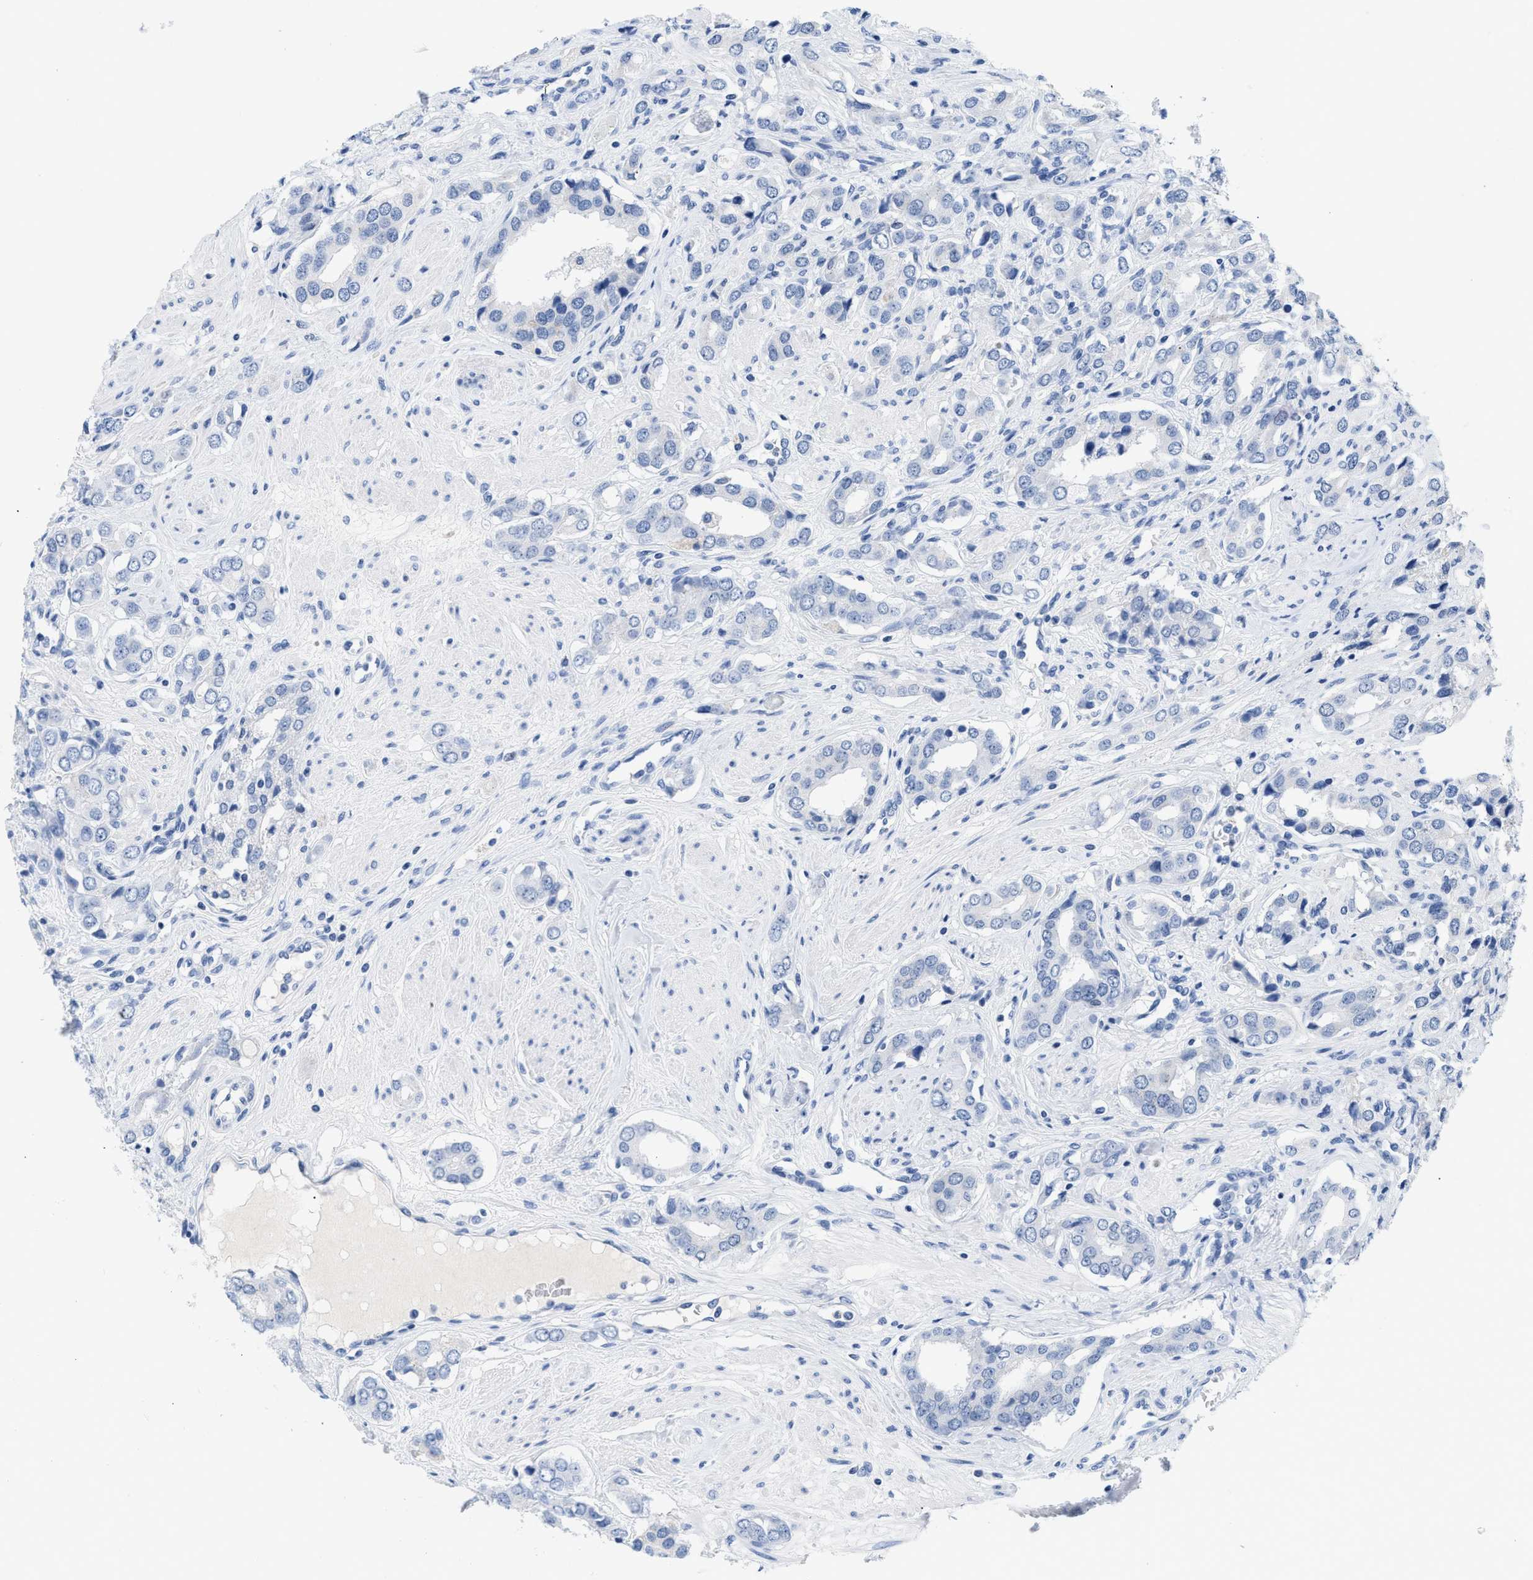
{"staining": {"intensity": "negative", "quantity": "none", "location": "none"}, "tissue": "prostate cancer", "cell_type": "Tumor cells", "image_type": "cancer", "snomed": [{"axis": "morphology", "description": "Adenocarcinoma, High grade"}, {"axis": "topography", "description": "Prostate"}], "caption": "The IHC photomicrograph has no significant expression in tumor cells of prostate cancer (adenocarcinoma (high-grade)) tissue. (Immunohistochemistry, brightfield microscopy, high magnification).", "gene": "BOLL", "patient": {"sex": "male", "age": 52}}